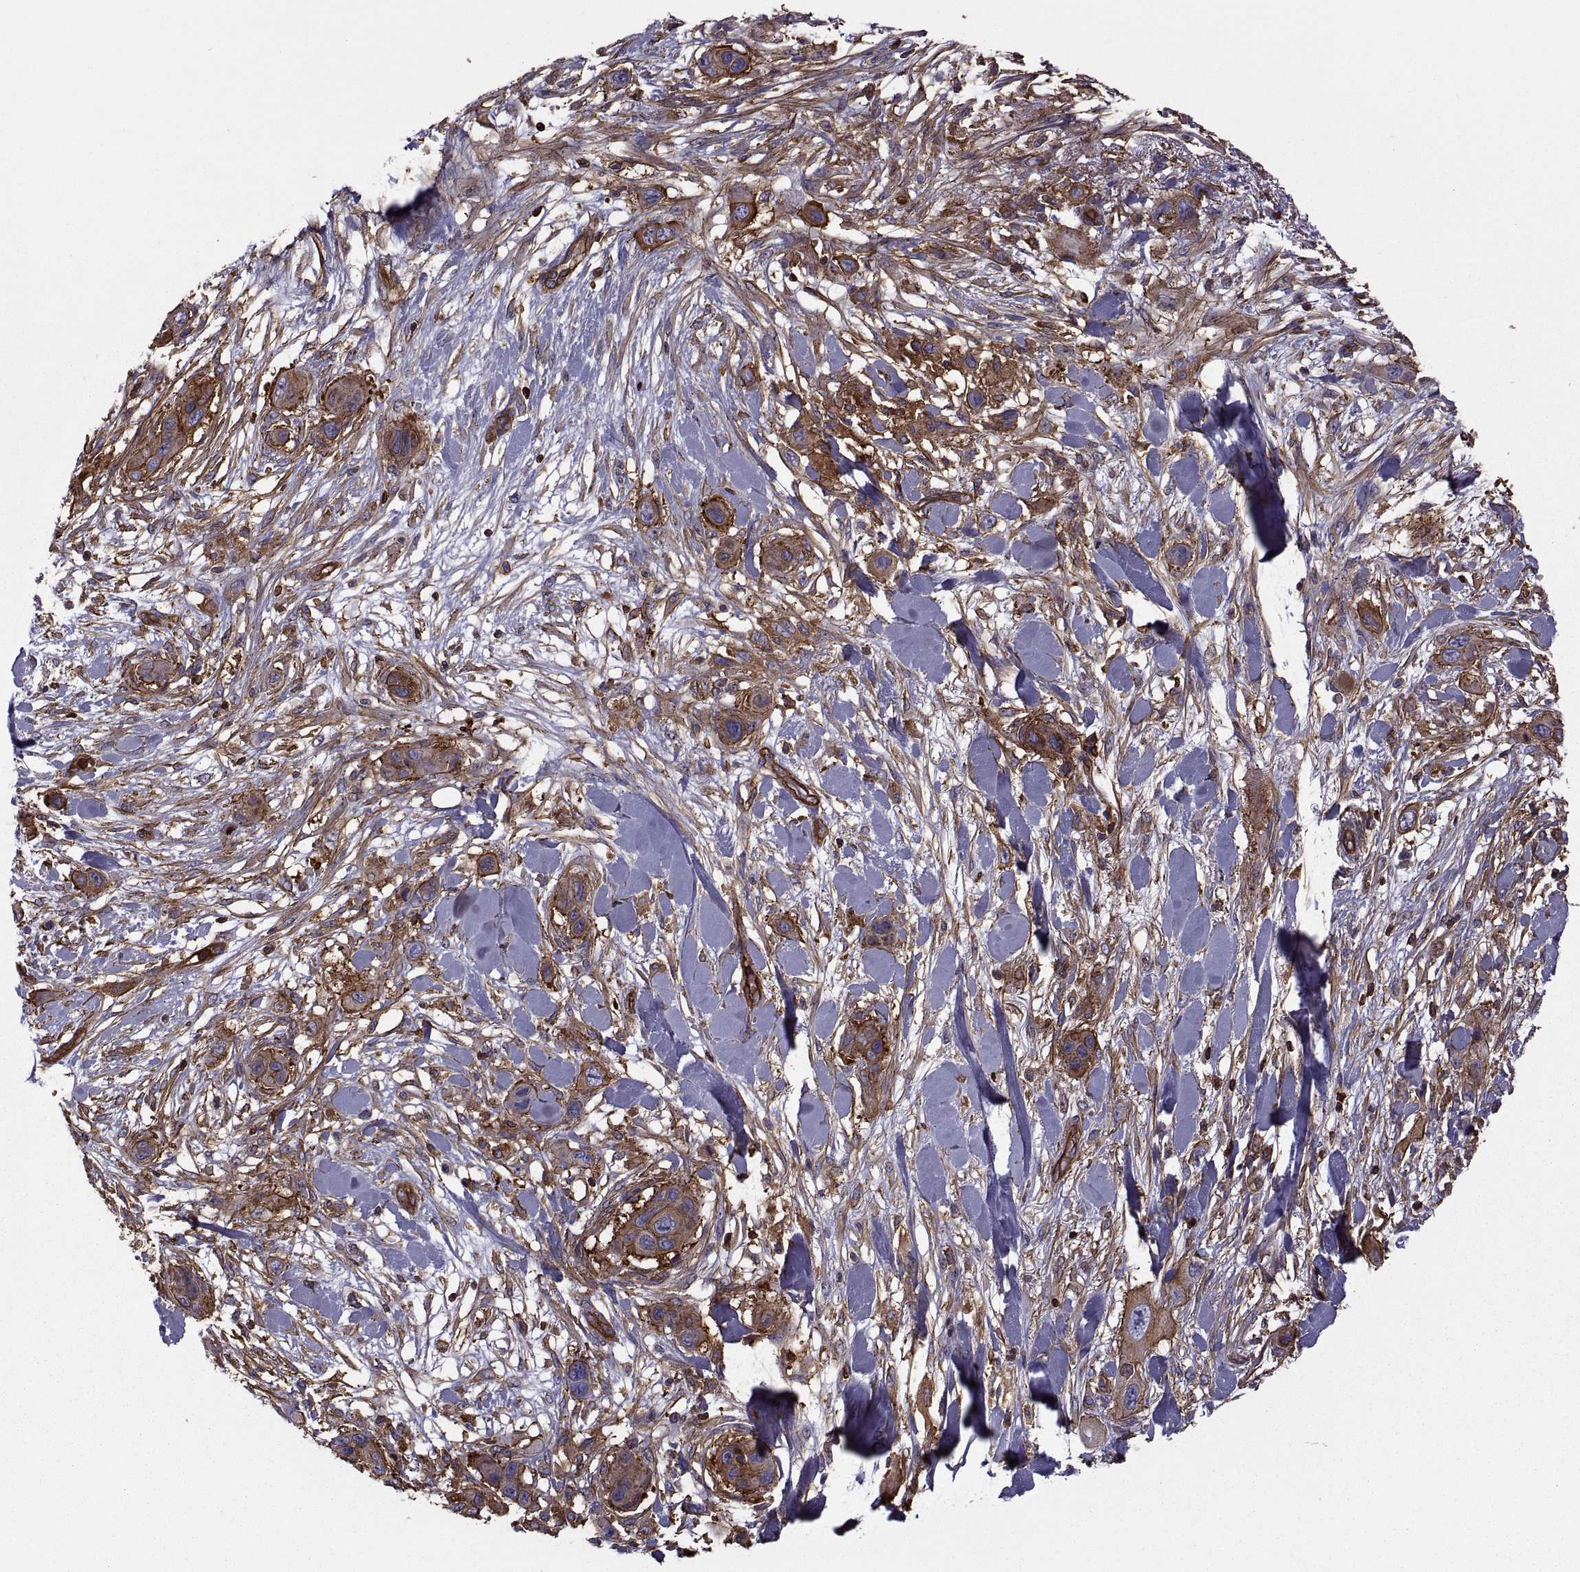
{"staining": {"intensity": "strong", "quantity": ">75%", "location": "cytoplasmic/membranous"}, "tissue": "skin cancer", "cell_type": "Tumor cells", "image_type": "cancer", "snomed": [{"axis": "morphology", "description": "Squamous cell carcinoma, NOS"}, {"axis": "topography", "description": "Skin"}], "caption": "A high-resolution photomicrograph shows IHC staining of squamous cell carcinoma (skin), which demonstrates strong cytoplasmic/membranous expression in approximately >75% of tumor cells.", "gene": "MYH9", "patient": {"sex": "male", "age": 79}}